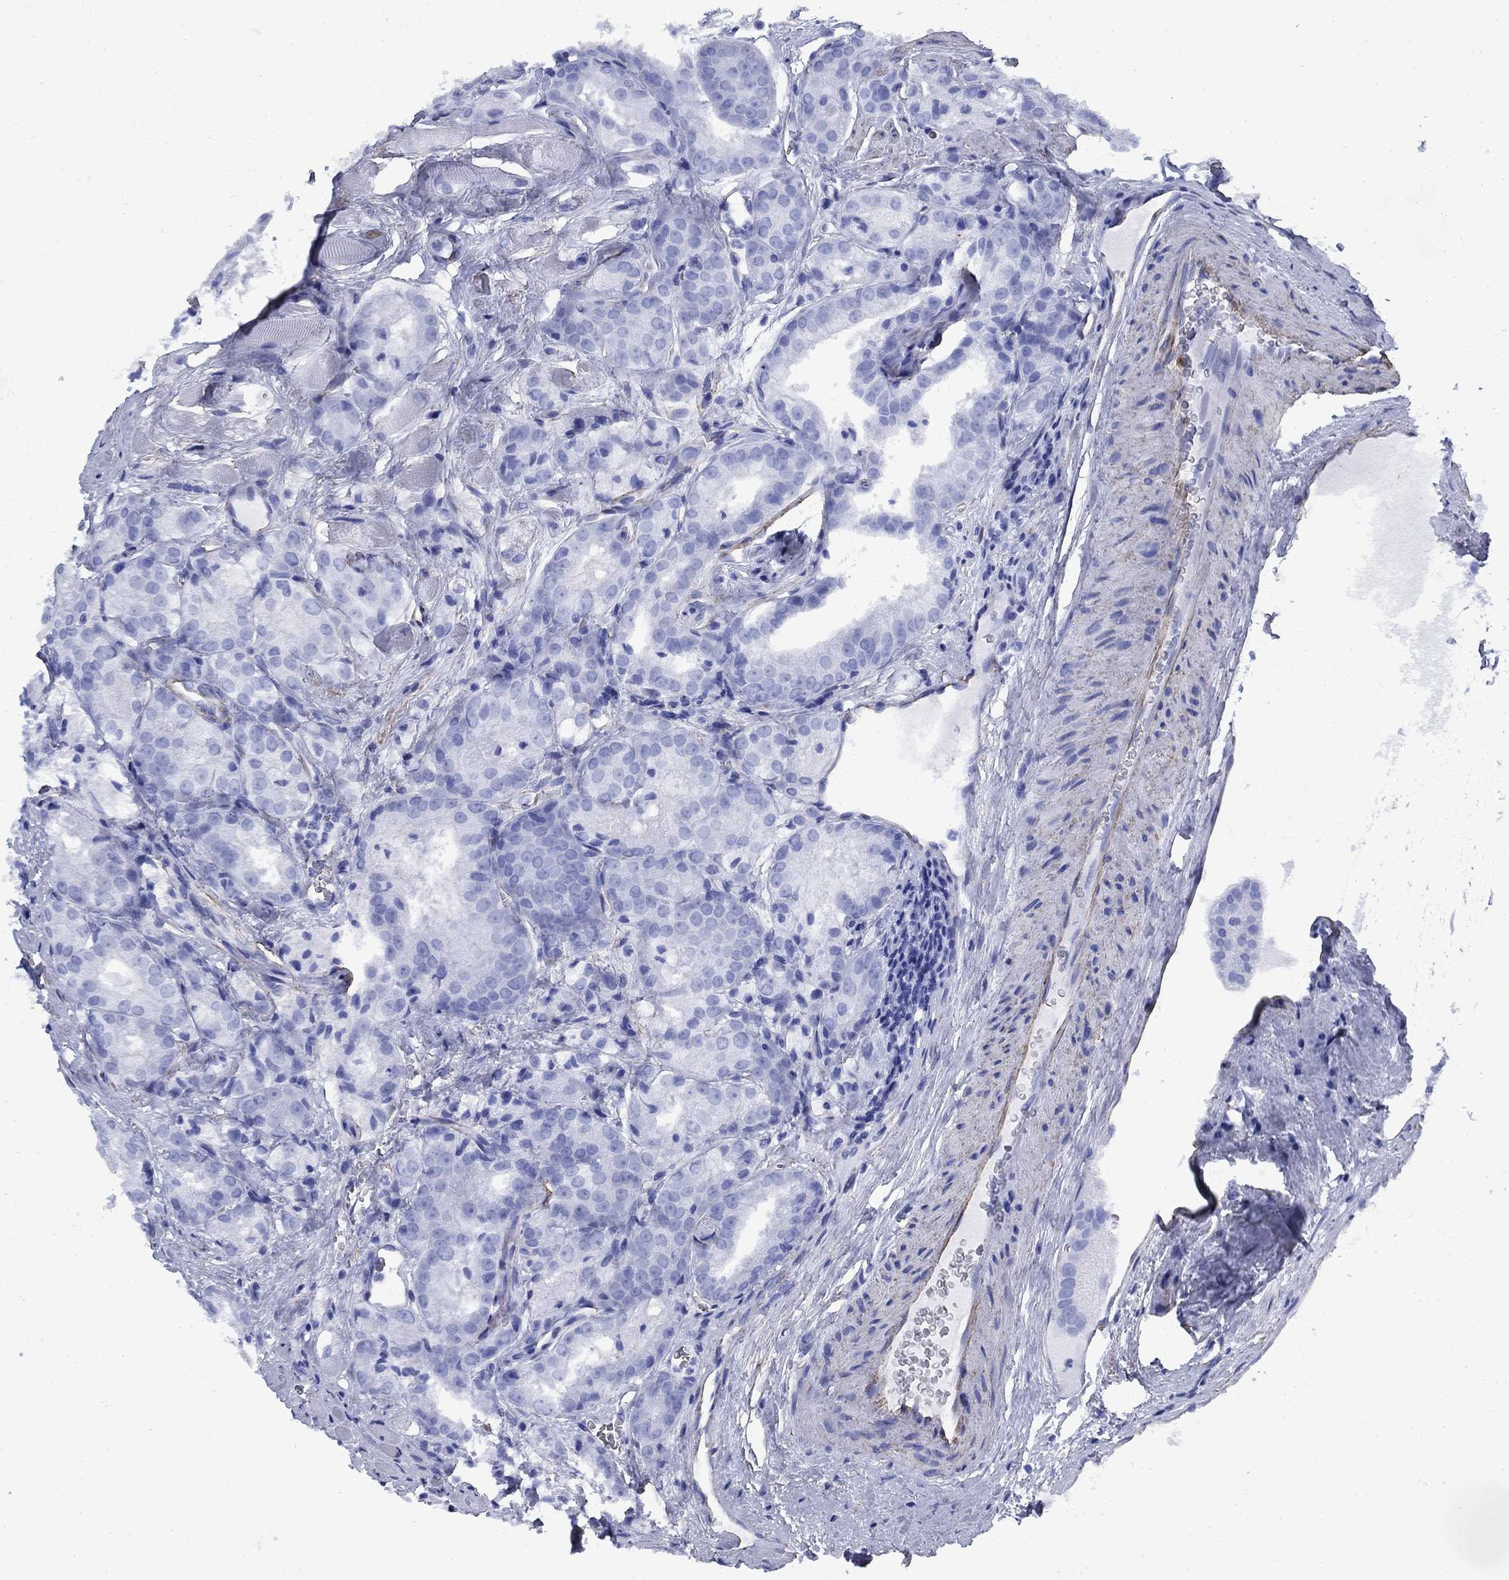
{"staining": {"intensity": "negative", "quantity": "none", "location": "none"}, "tissue": "prostate cancer", "cell_type": "Tumor cells", "image_type": "cancer", "snomed": [{"axis": "morphology", "description": "Adenocarcinoma, NOS"}, {"axis": "morphology", "description": "Adenocarcinoma, High grade"}, {"axis": "topography", "description": "Prostate"}], "caption": "Tumor cells show no significant protein positivity in adenocarcinoma (prostate).", "gene": "VTN", "patient": {"sex": "male", "age": 70}}